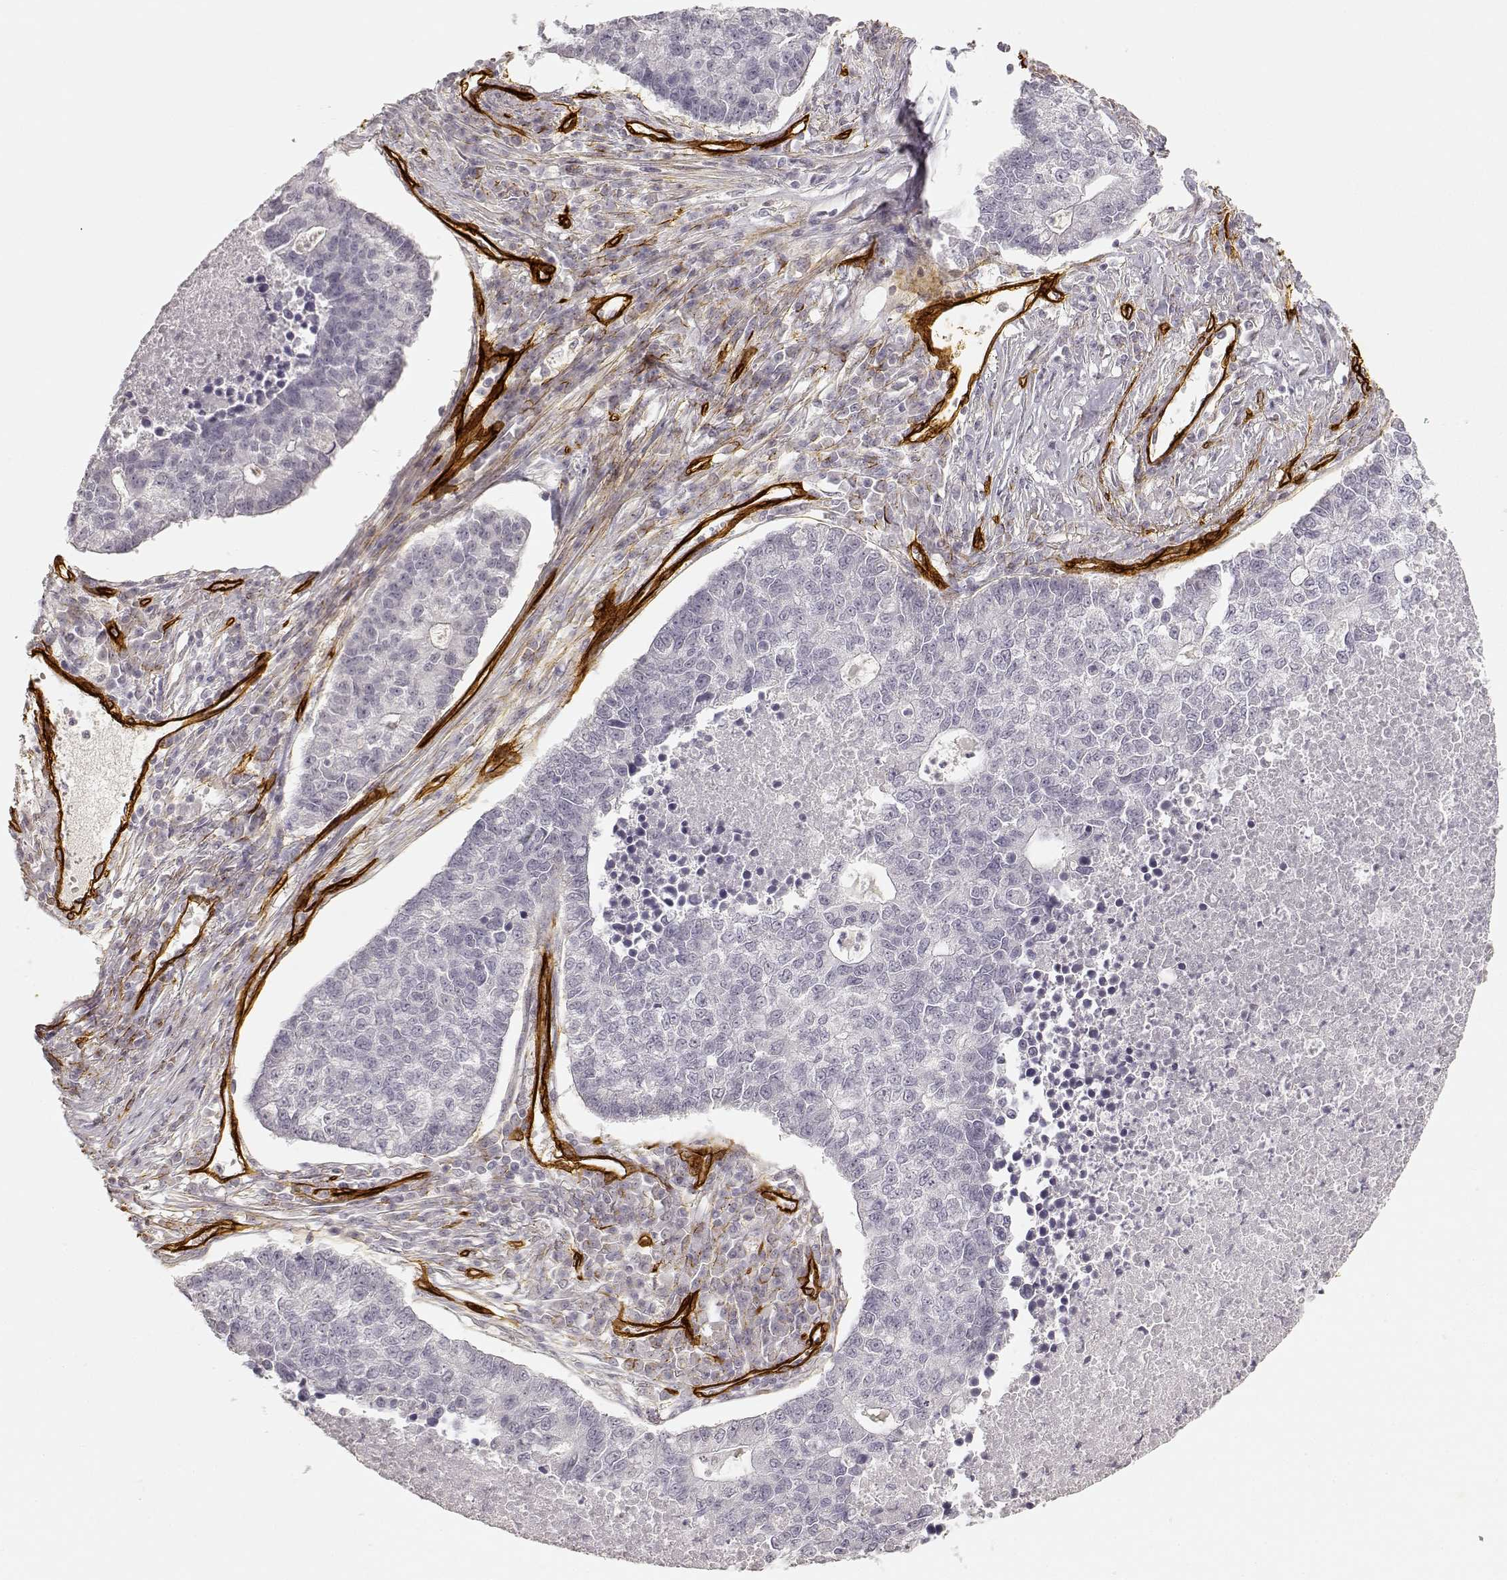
{"staining": {"intensity": "negative", "quantity": "none", "location": "none"}, "tissue": "lung cancer", "cell_type": "Tumor cells", "image_type": "cancer", "snomed": [{"axis": "morphology", "description": "Adenocarcinoma, NOS"}, {"axis": "topography", "description": "Lung"}], "caption": "The immunohistochemistry (IHC) image has no significant staining in tumor cells of lung cancer (adenocarcinoma) tissue.", "gene": "LAMA4", "patient": {"sex": "male", "age": 57}}